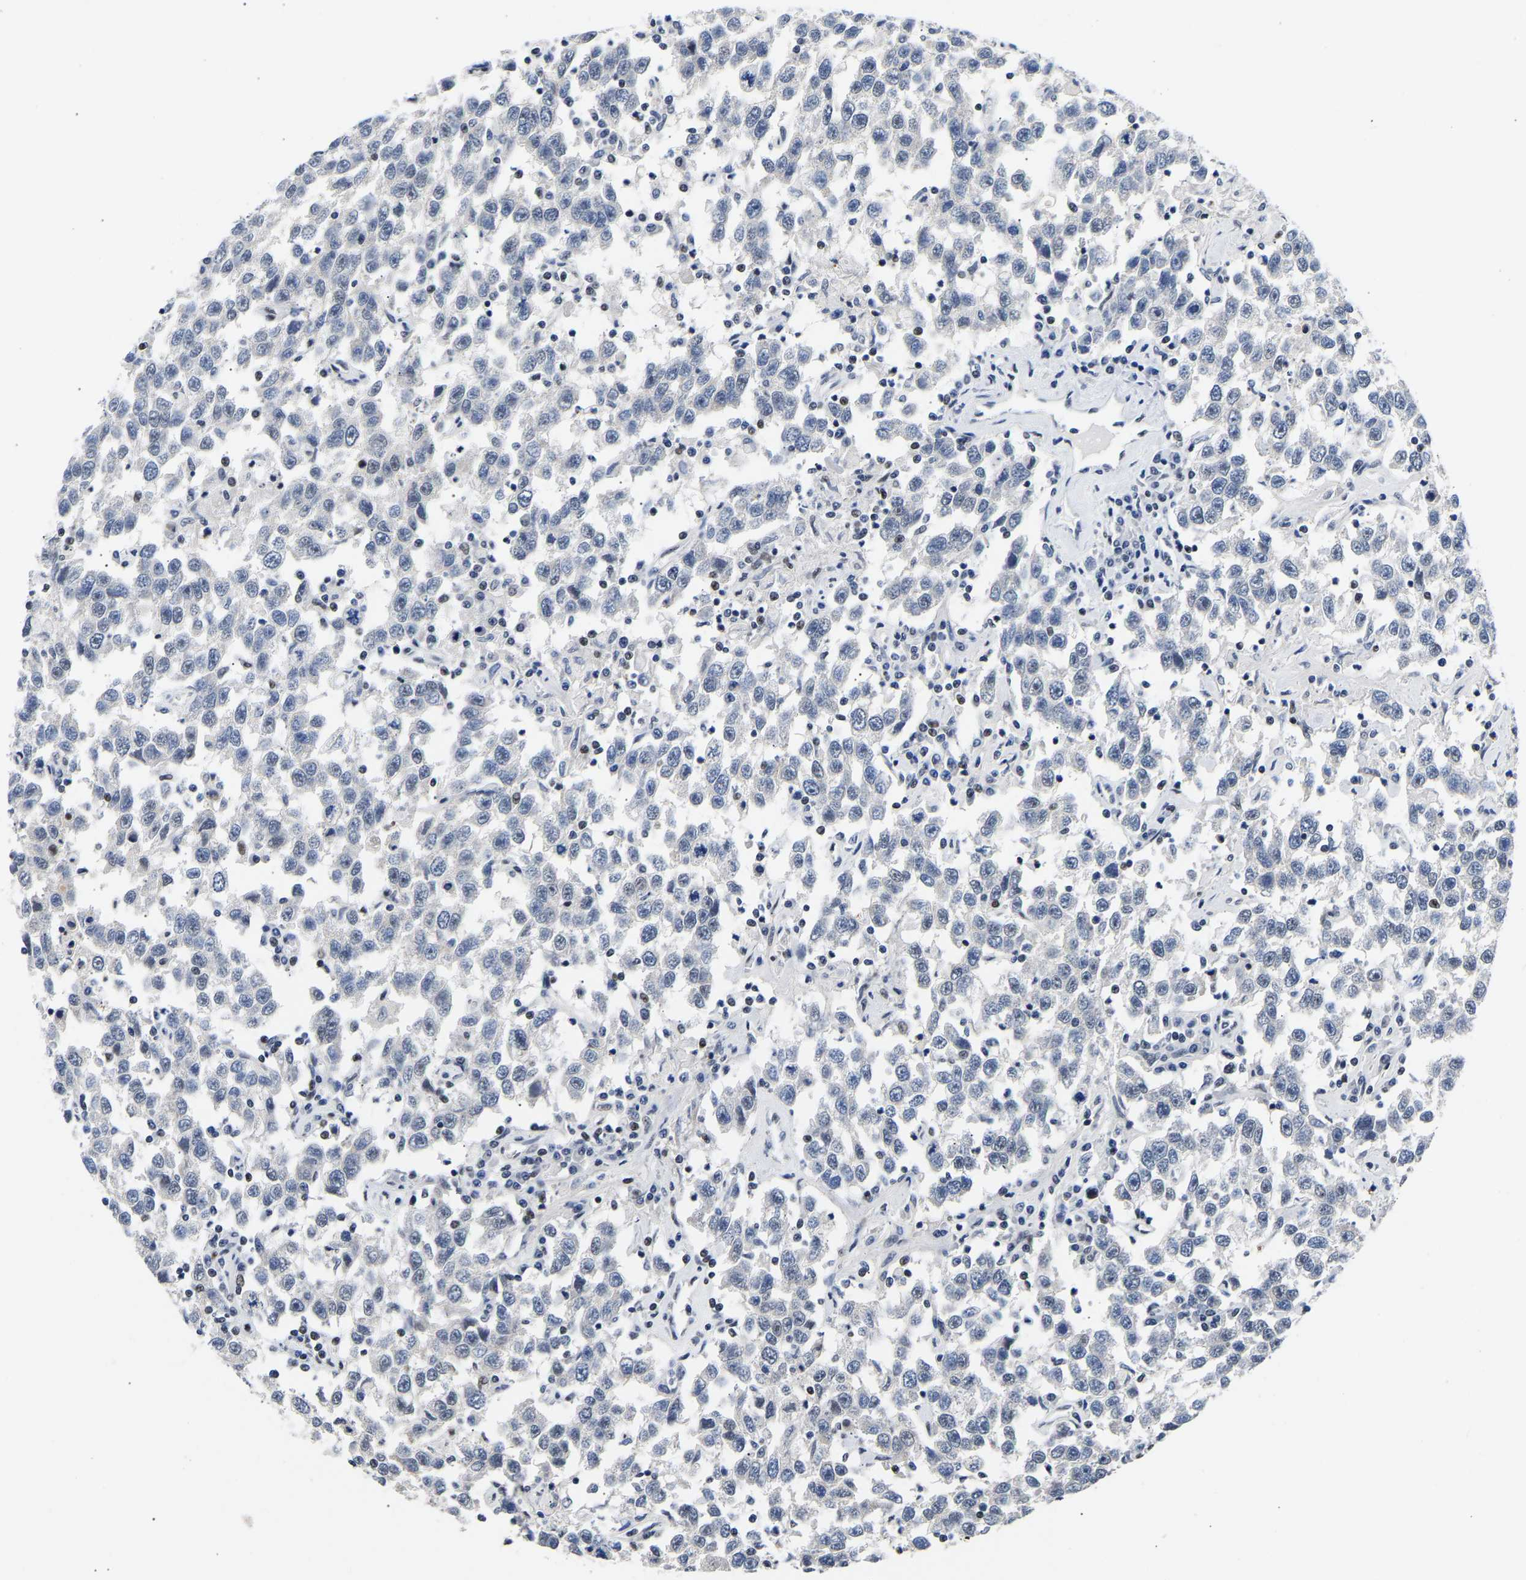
{"staining": {"intensity": "negative", "quantity": "none", "location": "none"}, "tissue": "testis cancer", "cell_type": "Tumor cells", "image_type": "cancer", "snomed": [{"axis": "morphology", "description": "Seminoma, NOS"}, {"axis": "topography", "description": "Testis"}], "caption": "IHC of testis seminoma exhibits no staining in tumor cells.", "gene": "PTRHD1", "patient": {"sex": "male", "age": 41}}